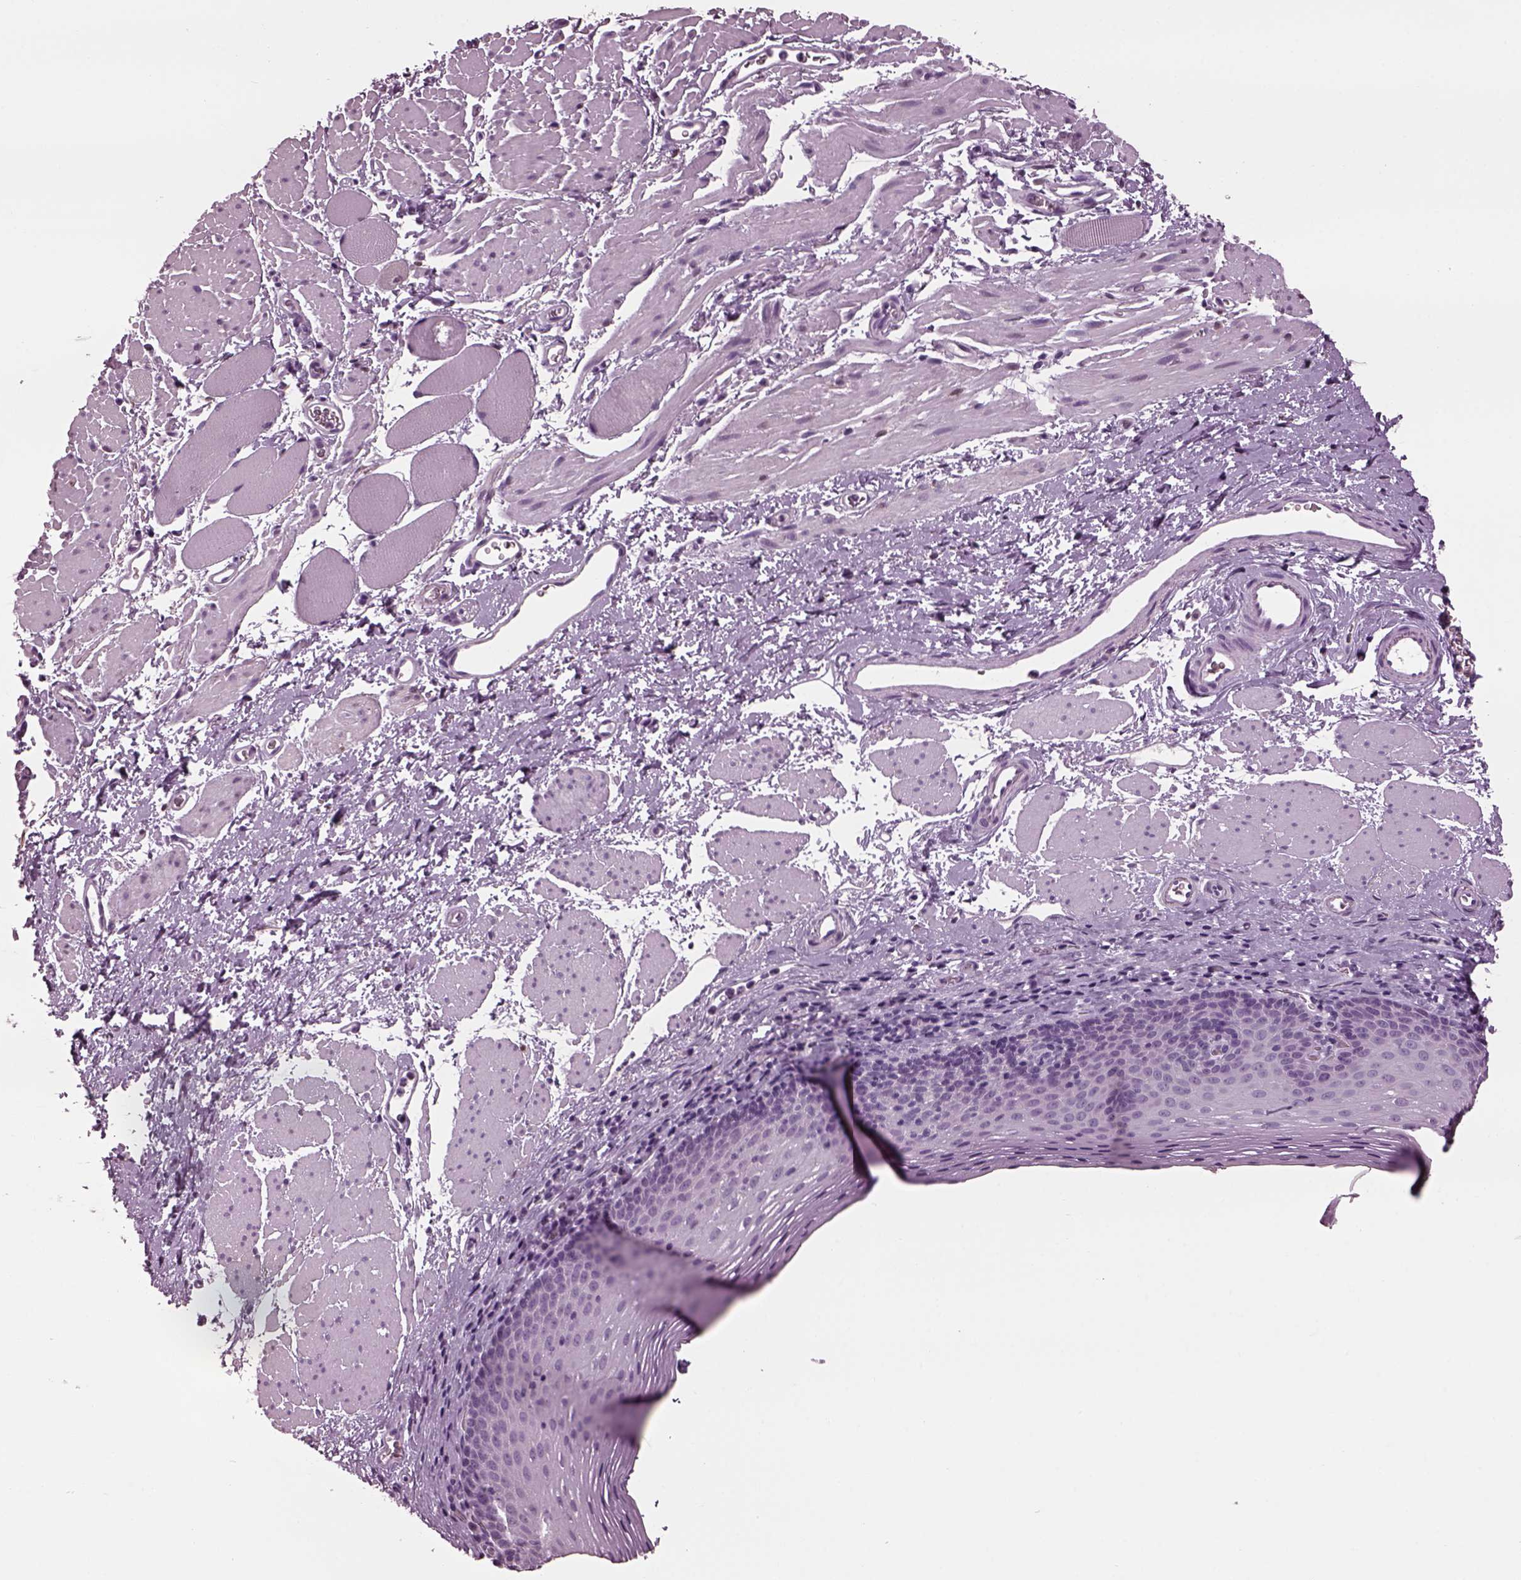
{"staining": {"intensity": "negative", "quantity": "none", "location": "none"}, "tissue": "esophagus", "cell_type": "Squamous epithelial cells", "image_type": "normal", "snomed": [{"axis": "morphology", "description": "Normal tissue, NOS"}, {"axis": "topography", "description": "Esophagus"}], "caption": "There is no significant staining in squamous epithelial cells of esophagus. The staining was performed using DAB to visualize the protein expression in brown, while the nuclei were stained in blue with hematoxylin (Magnification: 20x).", "gene": "TPPP2", "patient": {"sex": "female", "age": 68}}